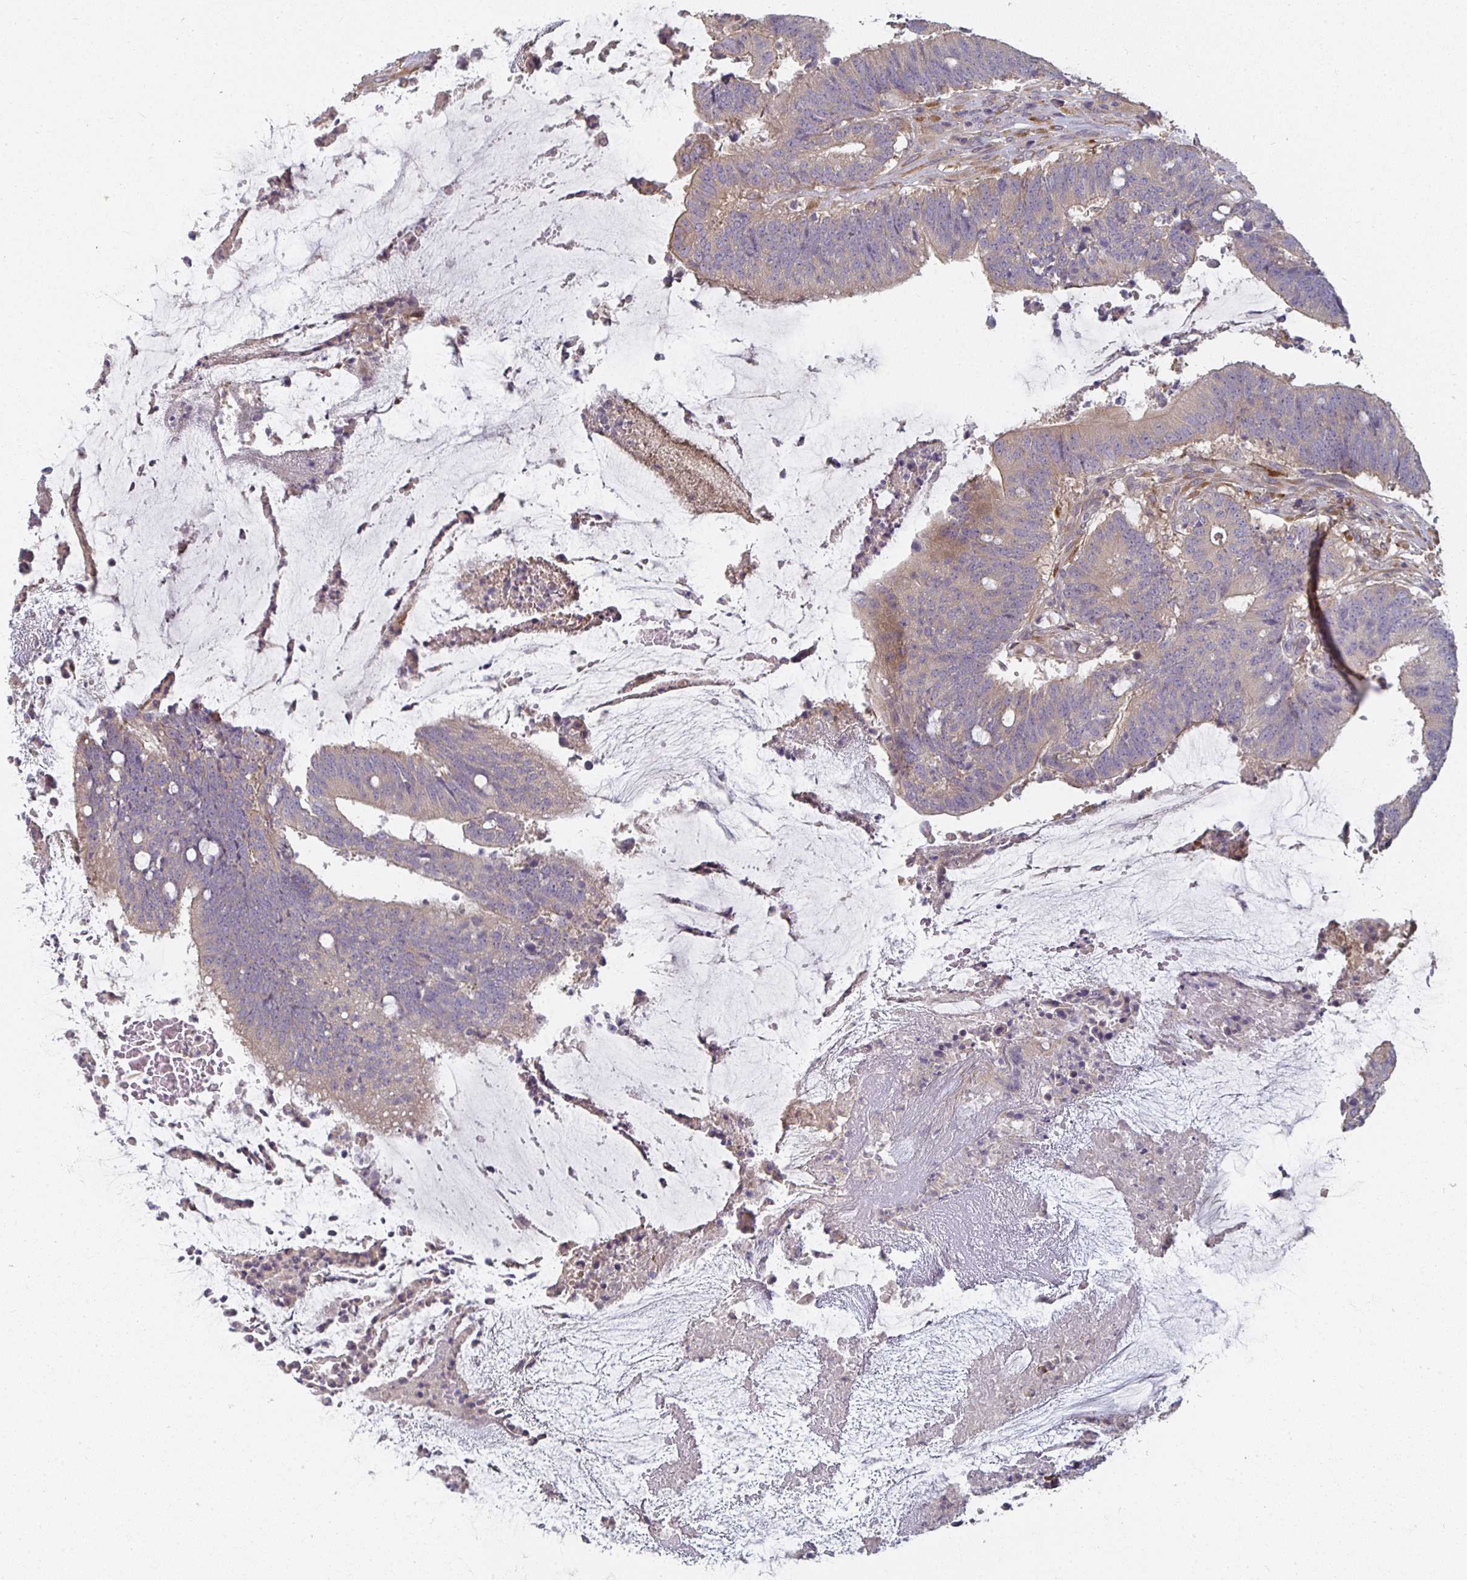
{"staining": {"intensity": "weak", "quantity": "<25%", "location": "cytoplasmic/membranous"}, "tissue": "colorectal cancer", "cell_type": "Tumor cells", "image_type": "cancer", "snomed": [{"axis": "morphology", "description": "Adenocarcinoma, NOS"}, {"axis": "topography", "description": "Colon"}], "caption": "Immunohistochemical staining of colorectal cancer (adenocarcinoma) reveals no significant positivity in tumor cells.", "gene": "CTHRC1", "patient": {"sex": "female", "age": 43}}